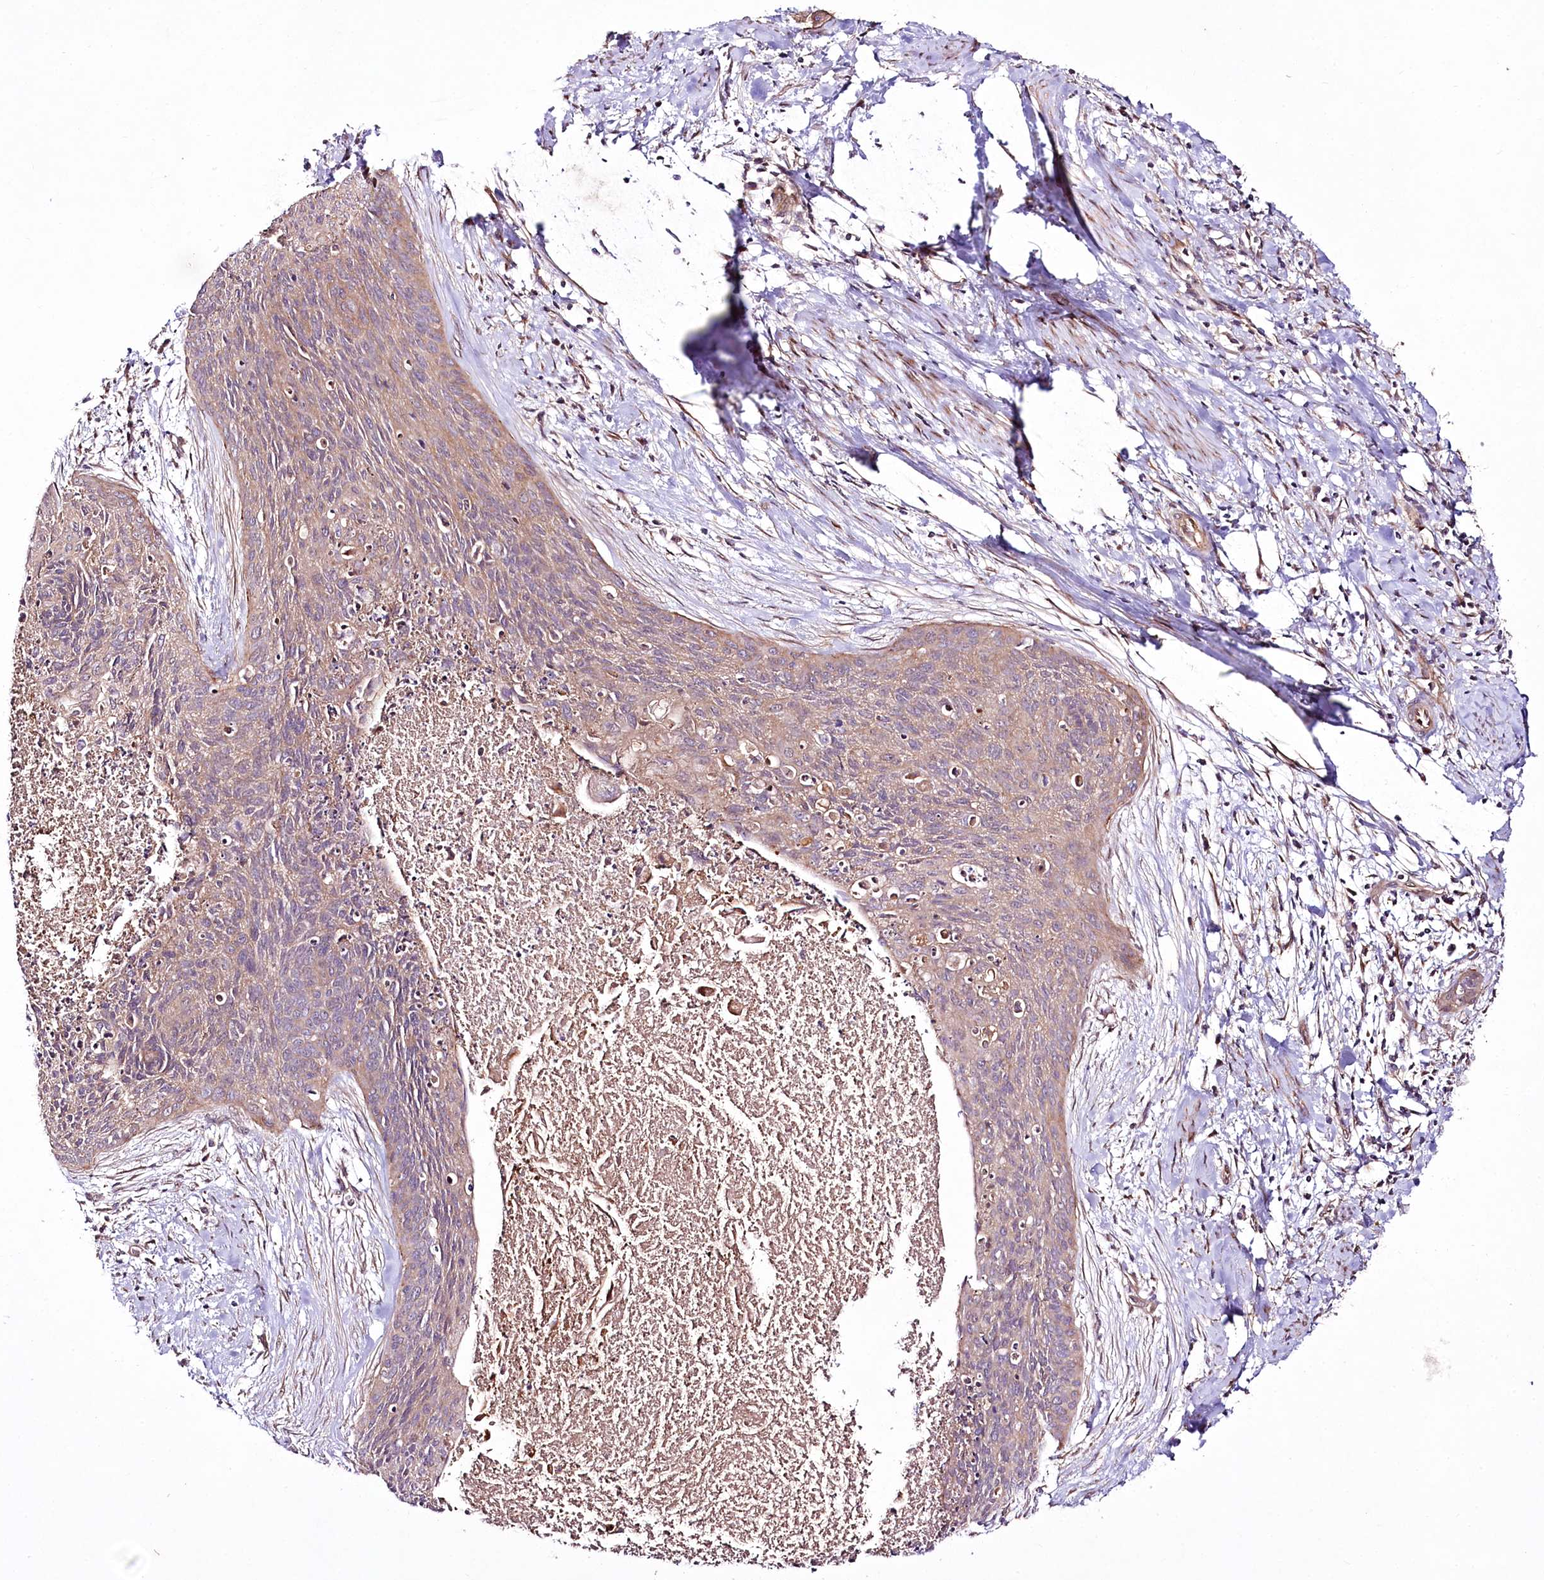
{"staining": {"intensity": "weak", "quantity": ">75%", "location": "cytoplasmic/membranous"}, "tissue": "cervical cancer", "cell_type": "Tumor cells", "image_type": "cancer", "snomed": [{"axis": "morphology", "description": "Squamous cell carcinoma, NOS"}, {"axis": "topography", "description": "Cervix"}], "caption": "IHC histopathology image of human cervical cancer (squamous cell carcinoma) stained for a protein (brown), which reveals low levels of weak cytoplasmic/membranous staining in approximately >75% of tumor cells.", "gene": "REXO2", "patient": {"sex": "female", "age": 55}}